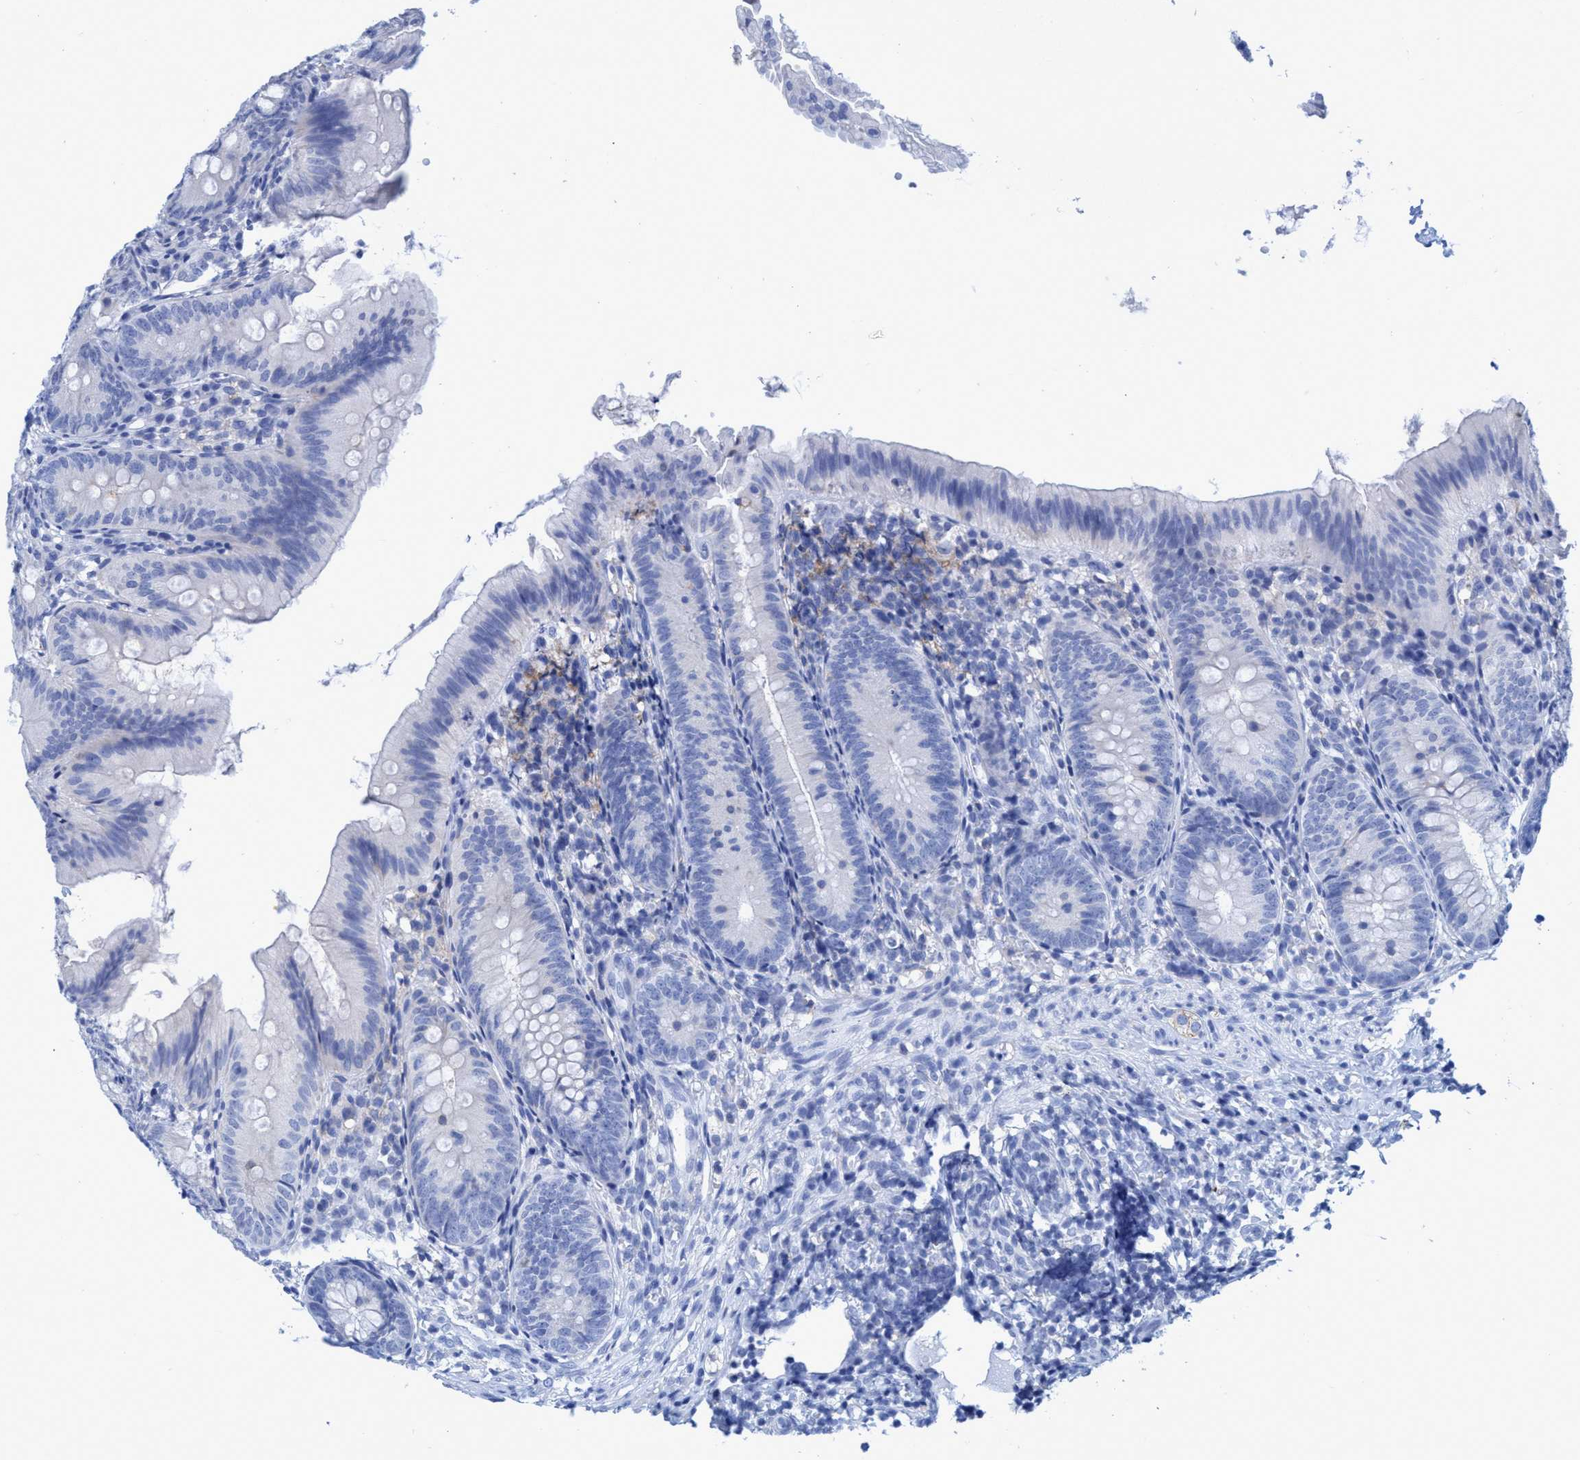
{"staining": {"intensity": "negative", "quantity": "none", "location": "none"}, "tissue": "appendix", "cell_type": "Glandular cells", "image_type": "normal", "snomed": [{"axis": "morphology", "description": "Normal tissue, NOS"}, {"axis": "topography", "description": "Appendix"}], "caption": "Immunohistochemistry (IHC) of benign human appendix exhibits no expression in glandular cells.", "gene": "PLPPR1", "patient": {"sex": "male", "age": 1}}